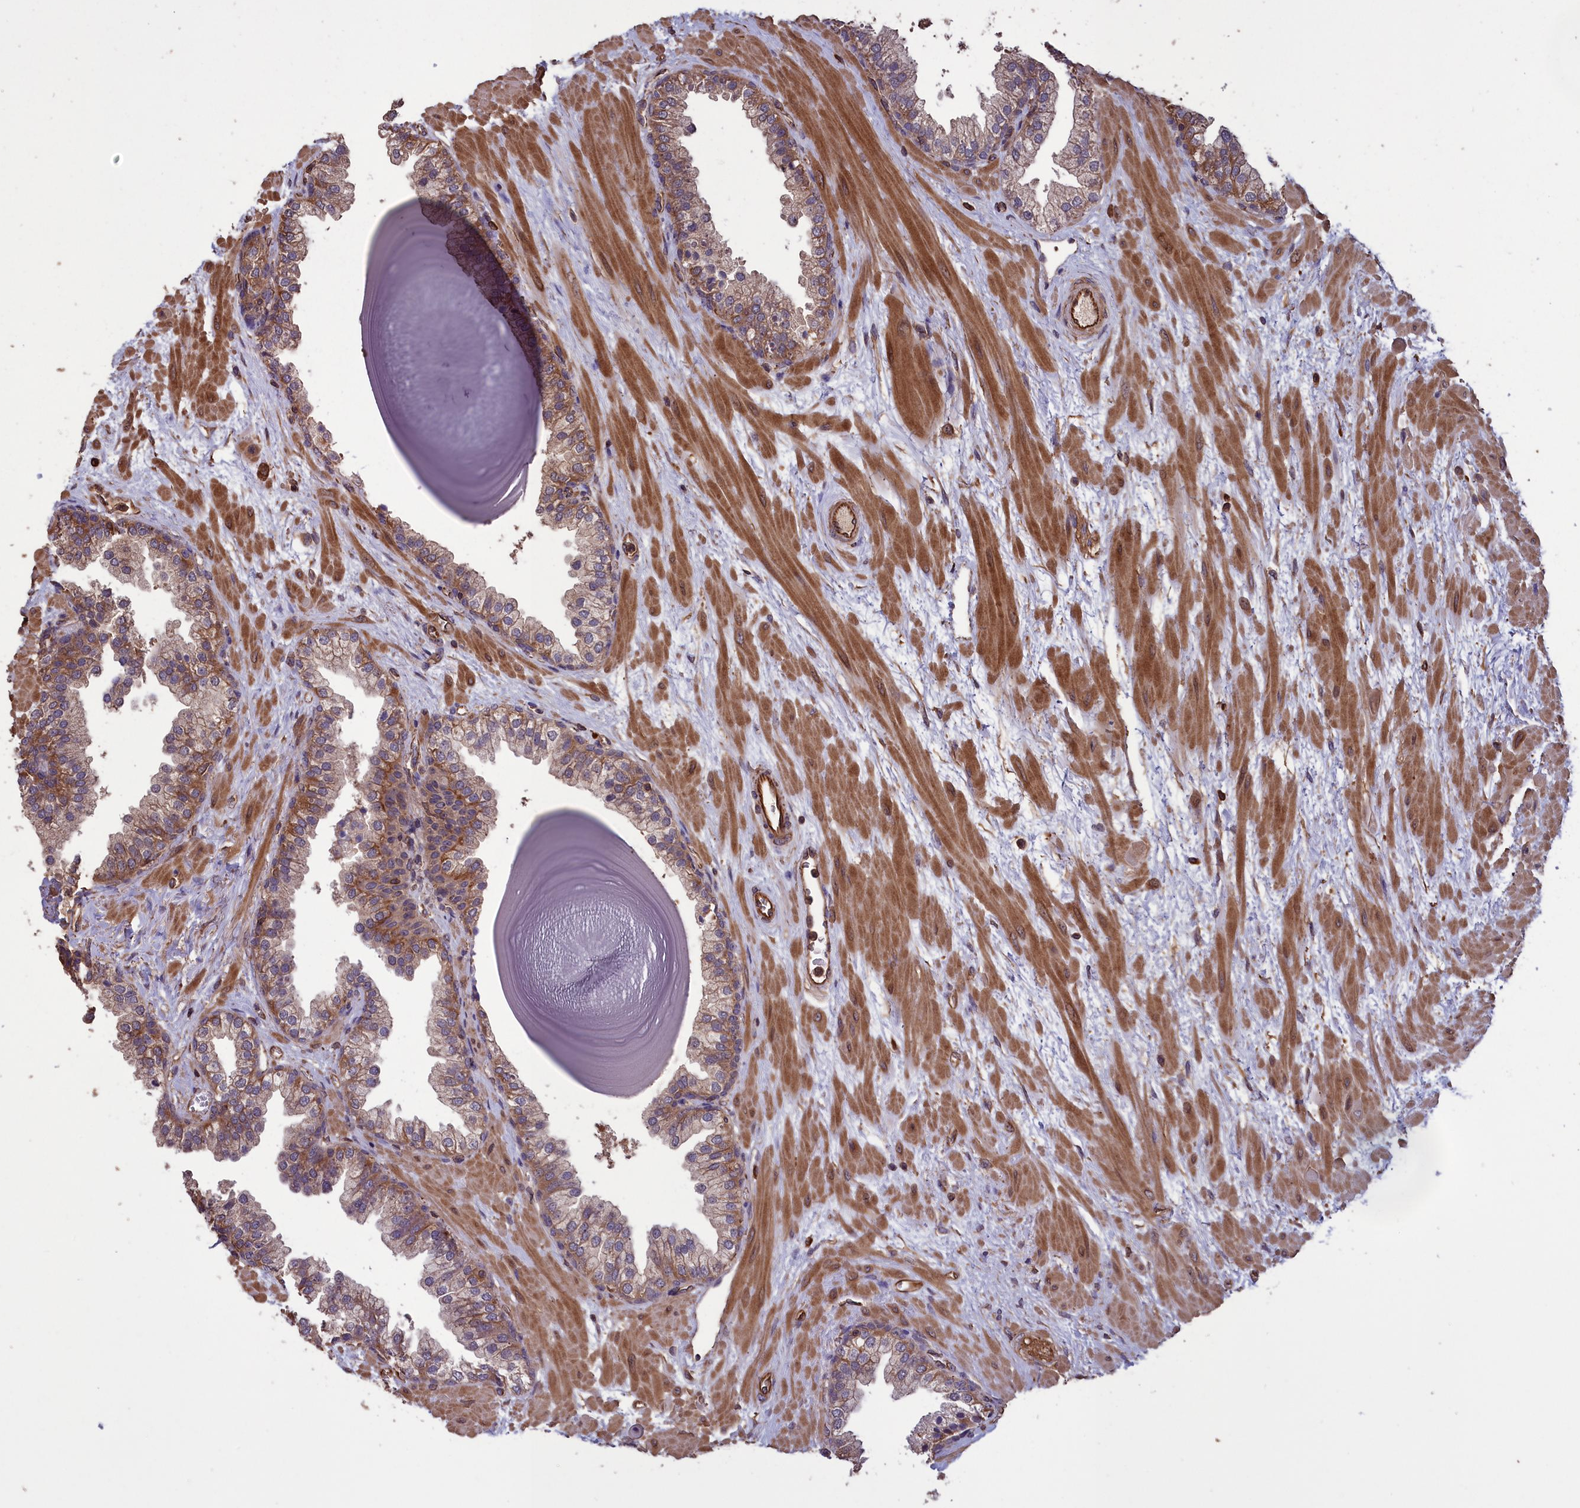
{"staining": {"intensity": "moderate", "quantity": "<25%", "location": "cytoplasmic/membranous"}, "tissue": "prostate", "cell_type": "Glandular cells", "image_type": "normal", "snomed": [{"axis": "morphology", "description": "Normal tissue, NOS"}, {"axis": "topography", "description": "Prostate"}], "caption": "Glandular cells reveal low levels of moderate cytoplasmic/membranous expression in about <25% of cells in benign human prostate.", "gene": "DAPK3", "patient": {"sex": "male", "age": 48}}